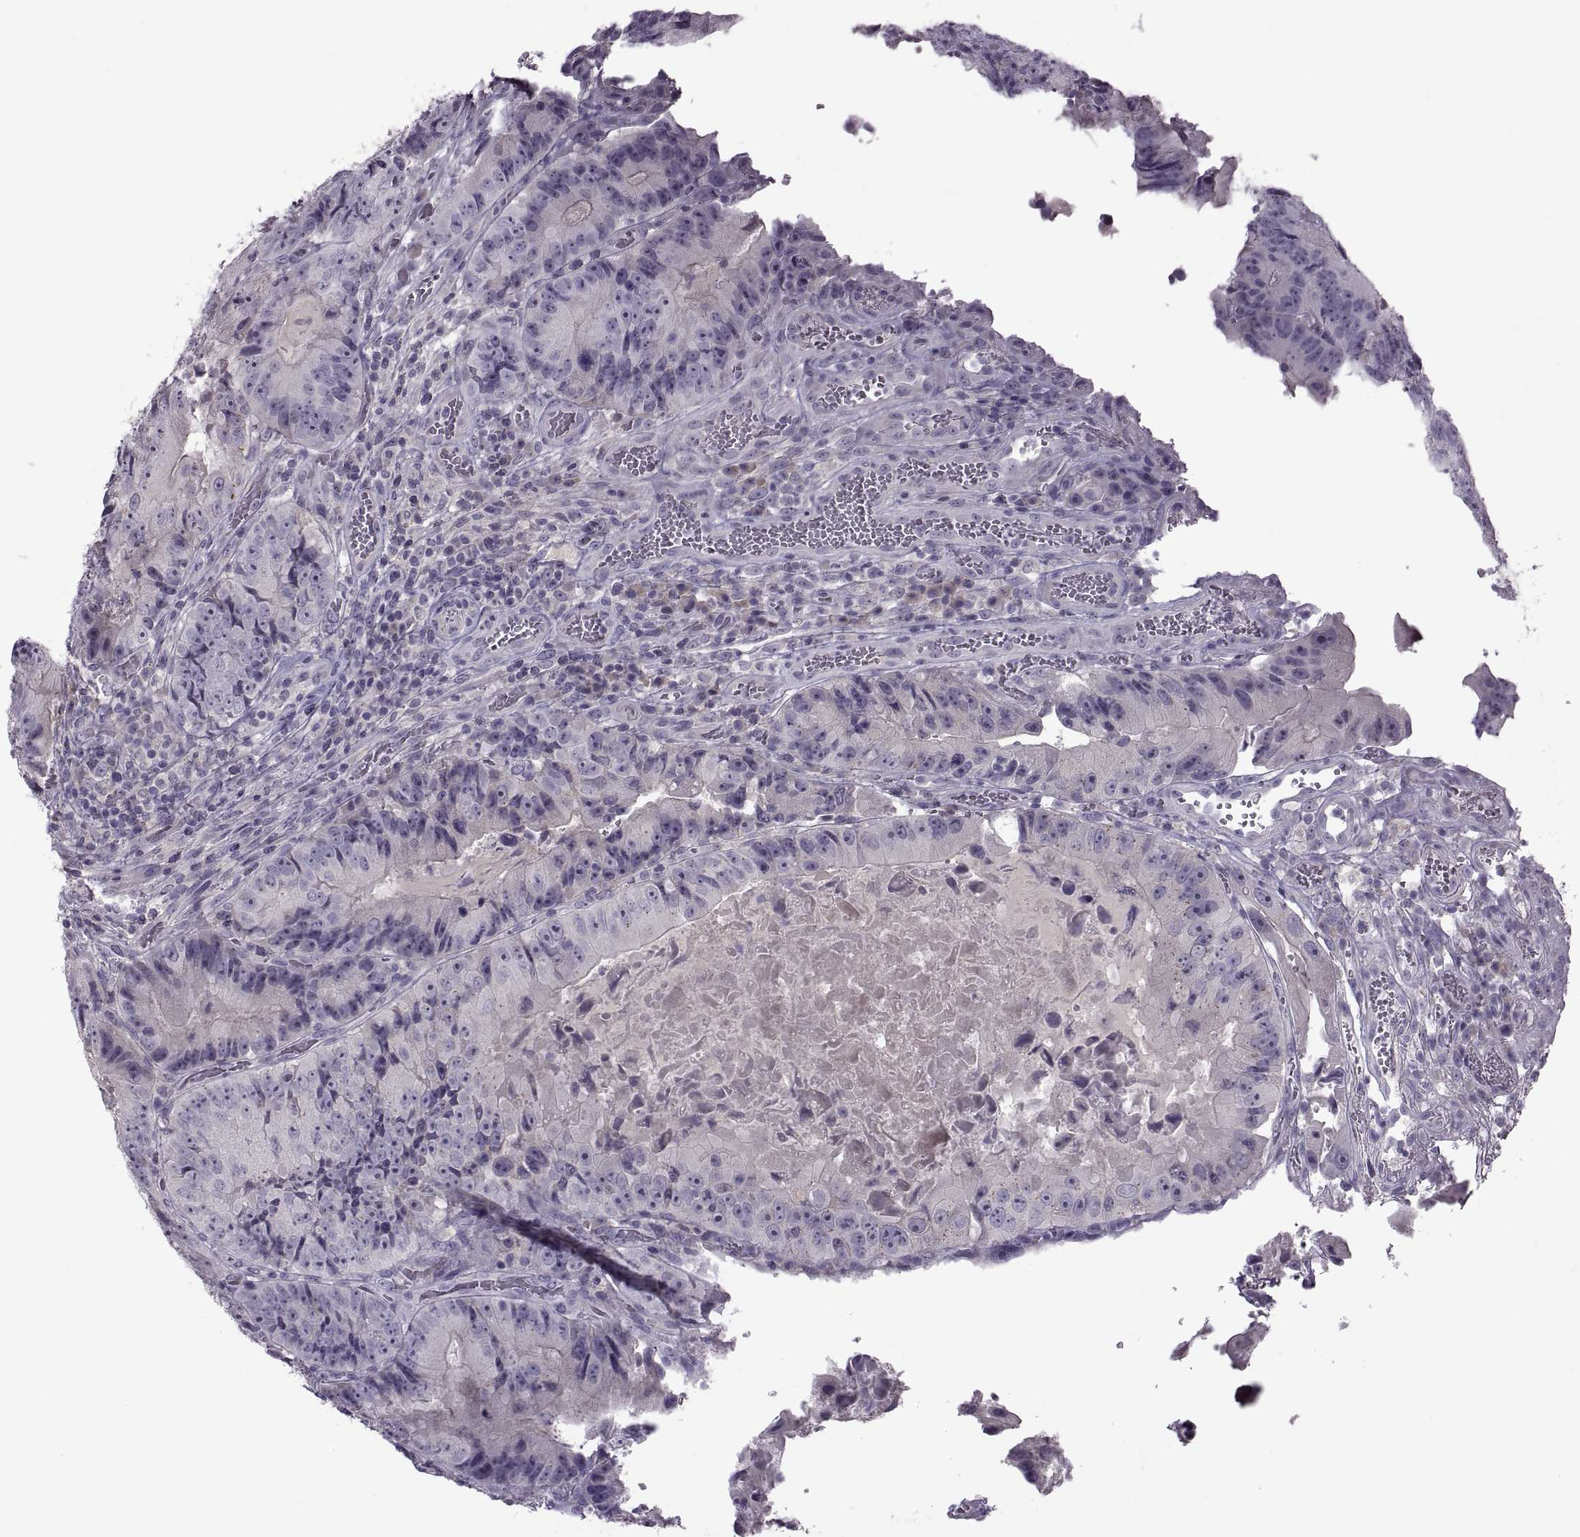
{"staining": {"intensity": "negative", "quantity": "none", "location": "none"}, "tissue": "colorectal cancer", "cell_type": "Tumor cells", "image_type": "cancer", "snomed": [{"axis": "morphology", "description": "Adenocarcinoma, NOS"}, {"axis": "topography", "description": "Colon"}], "caption": "DAB (3,3'-diaminobenzidine) immunohistochemical staining of human adenocarcinoma (colorectal) exhibits no significant staining in tumor cells. (Brightfield microscopy of DAB (3,3'-diaminobenzidine) IHC at high magnification).", "gene": "RSPH6A", "patient": {"sex": "female", "age": 86}}